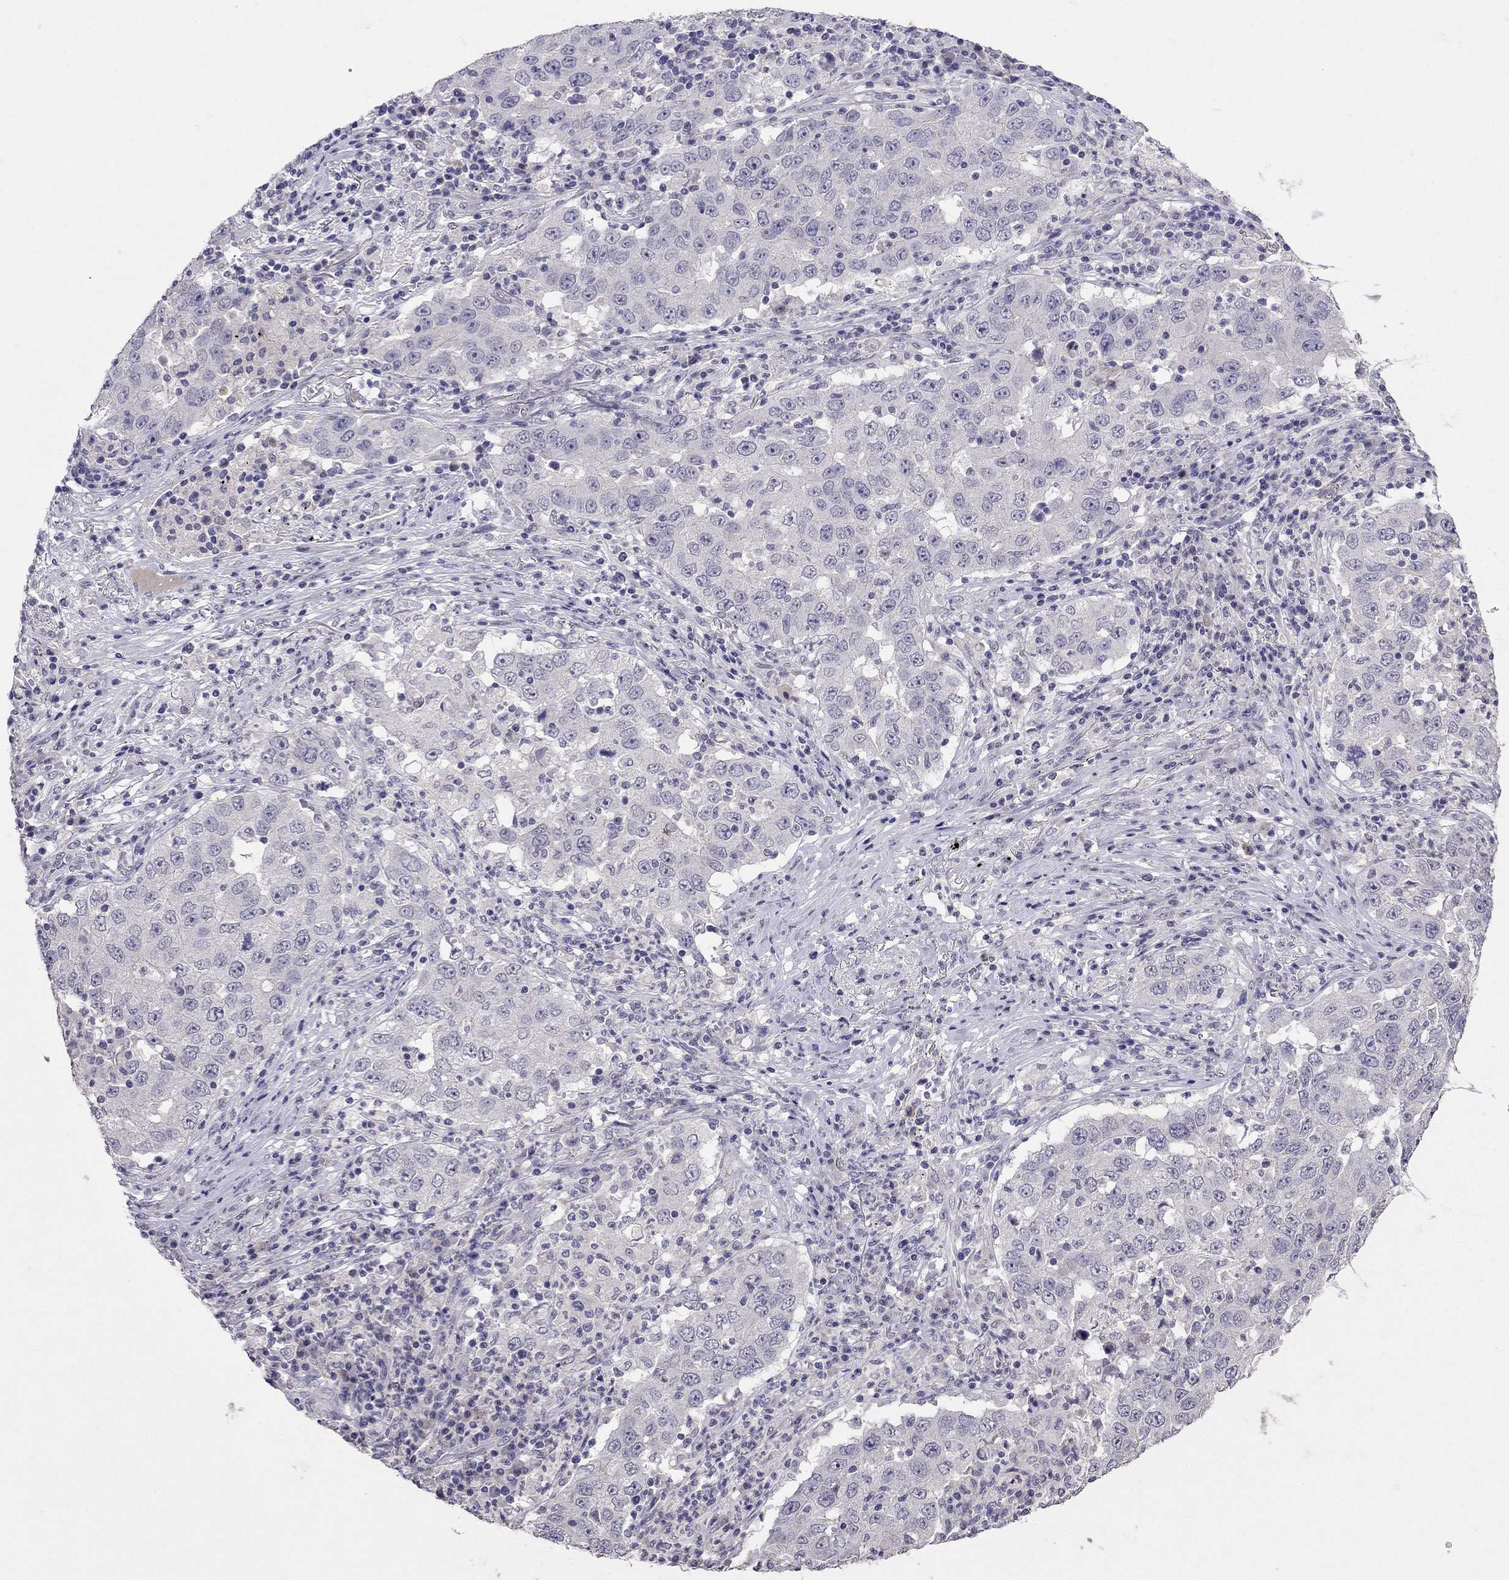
{"staining": {"intensity": "negative", "quantity": "none", "location": "none"}, "tissue": "lung cancer", "cell_type": "Tumor cells", "image_type": "cancer", "snomed": [{"axis": "morphology", "description": "Adenocarcinoma, NOS"}, {"axis": "topography", "description": "Lung"}], "caption": "DAB (3,3'-diaminobenzidine) immunohistochemical staining of adenocarcinoma (lung) displays no significant positivity in tumor cells.", "gene": "FST", "patient": {"sex": "male", "age": 73}}